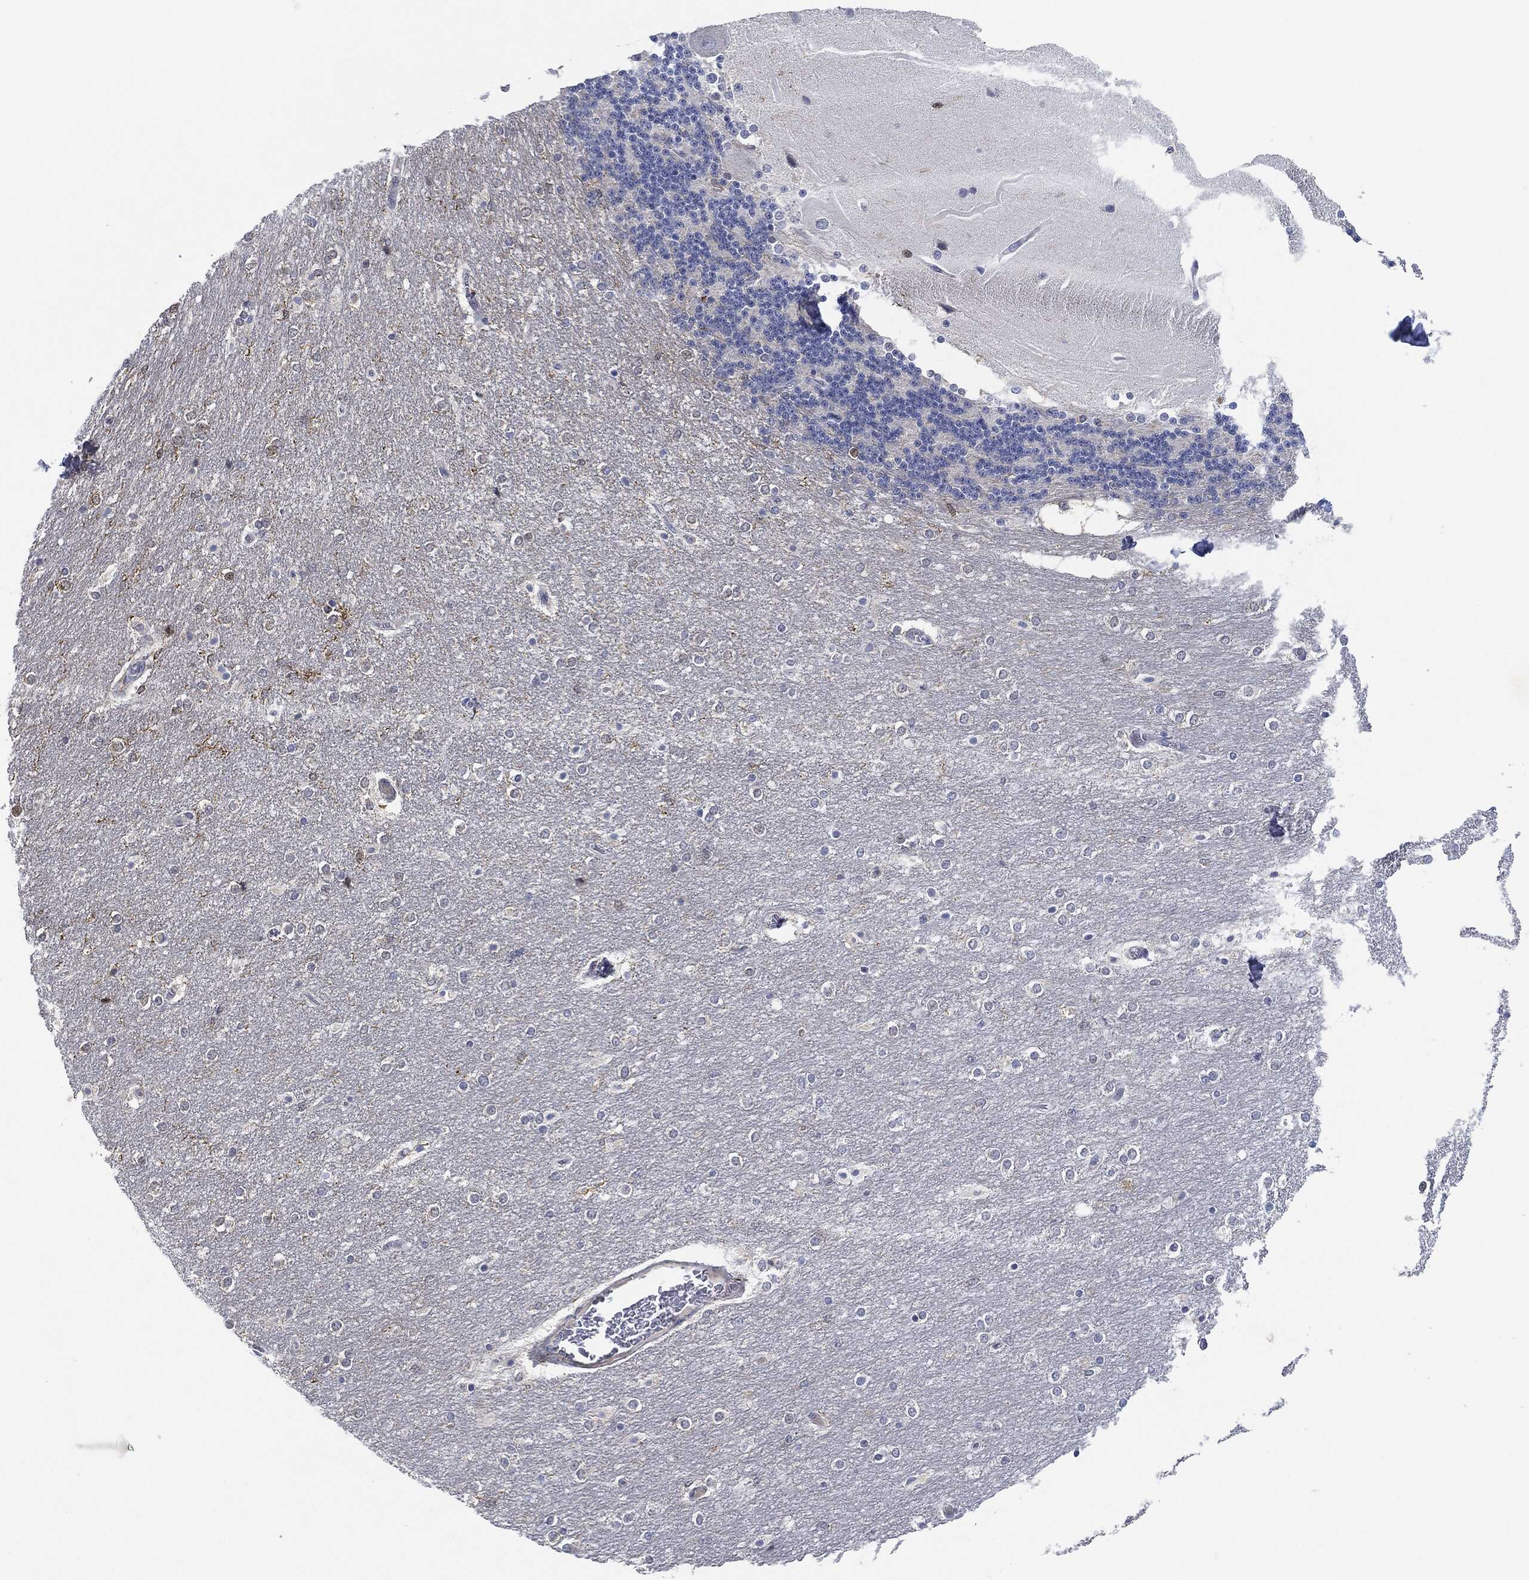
{"staining": {"intensity": "strong", "quantity": "<25%", "location": "cytoplasmic/membranous,nuclear"}, "tissue": "cerebellum", "cell_type": "Cells in granular layer", "image_type": "normal", "snomed": [{"axis": "morphology", "description": "Normal tissue, NOS"}, {"axis": "topography", "description": "Cerebellum"}], "caption": "Immunohistochemistry photomicrograph of normal cerebellum: cerebellum stained using IHC reveals medium levels of strong protein expression localized specifically in the cytoplasmic/membranous,nuclear of cells in granular layer, appearing as a cytoplasmic/membranous,nuclear brown color.", "gene": "NANOS3", "patient": {"sex": "female", "age": 54}}